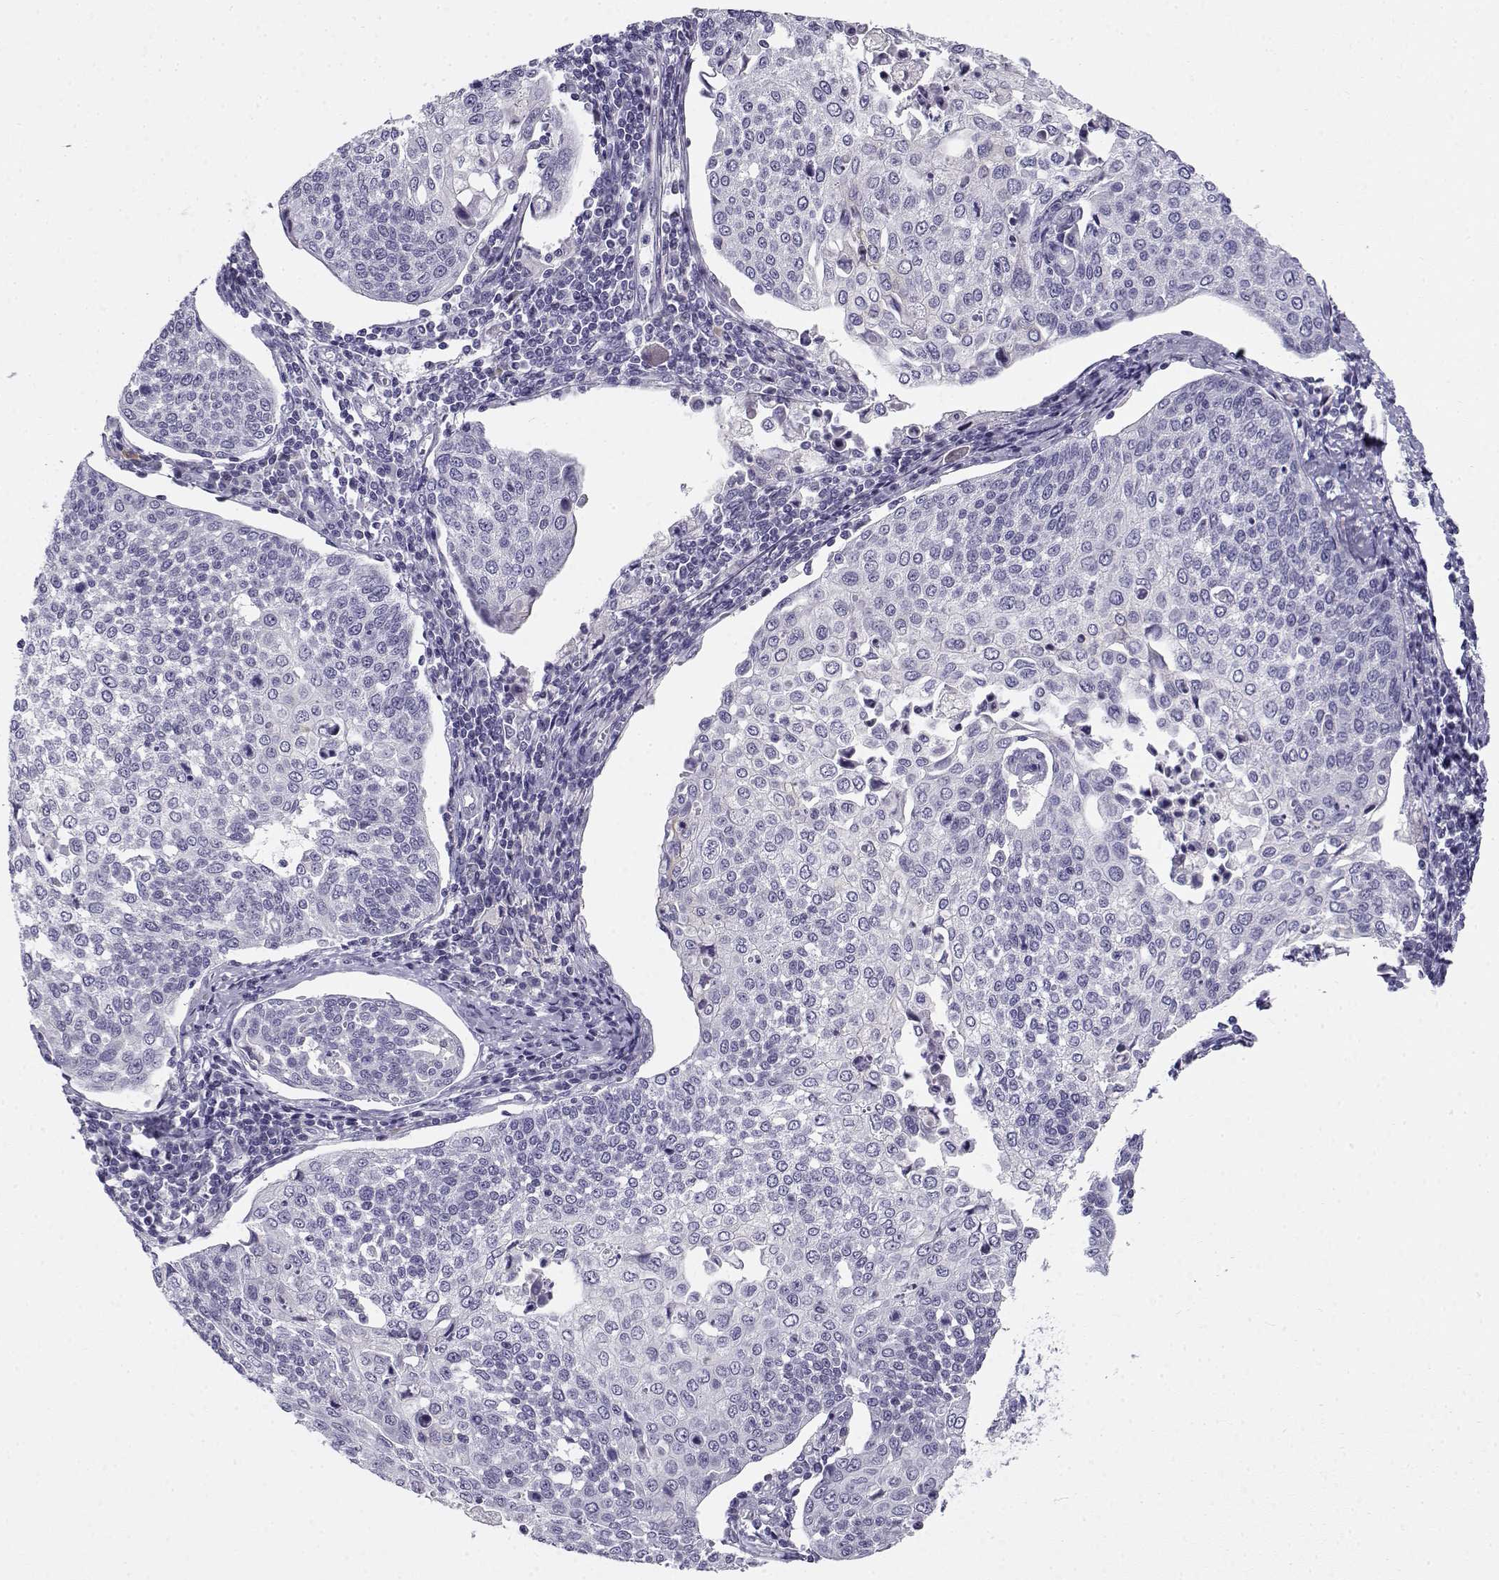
{"staining": {"intensity": "negative", "quantity": "none", "location": "none"}, "tissue": "cervical cancer", "cell_type": "Tumor cells", "image_type": "cancer", "snomed": [{"axis": "morphology", "description": "Squamous cell carcinoma, NOS"}, {"axis": "topography", "description": "Cervix"}], "caption": "Immunohistochemical staining of cervical cancer exhibits no significant positivity in tumor cells. The staining was performed using DAB to visualize the protein expression in brown, while the nuclei were stained in blue with hematoxylin (Magnification: 20x).", "gene": "FAM166A", "patient": {"sex": "female", "age": 34}}